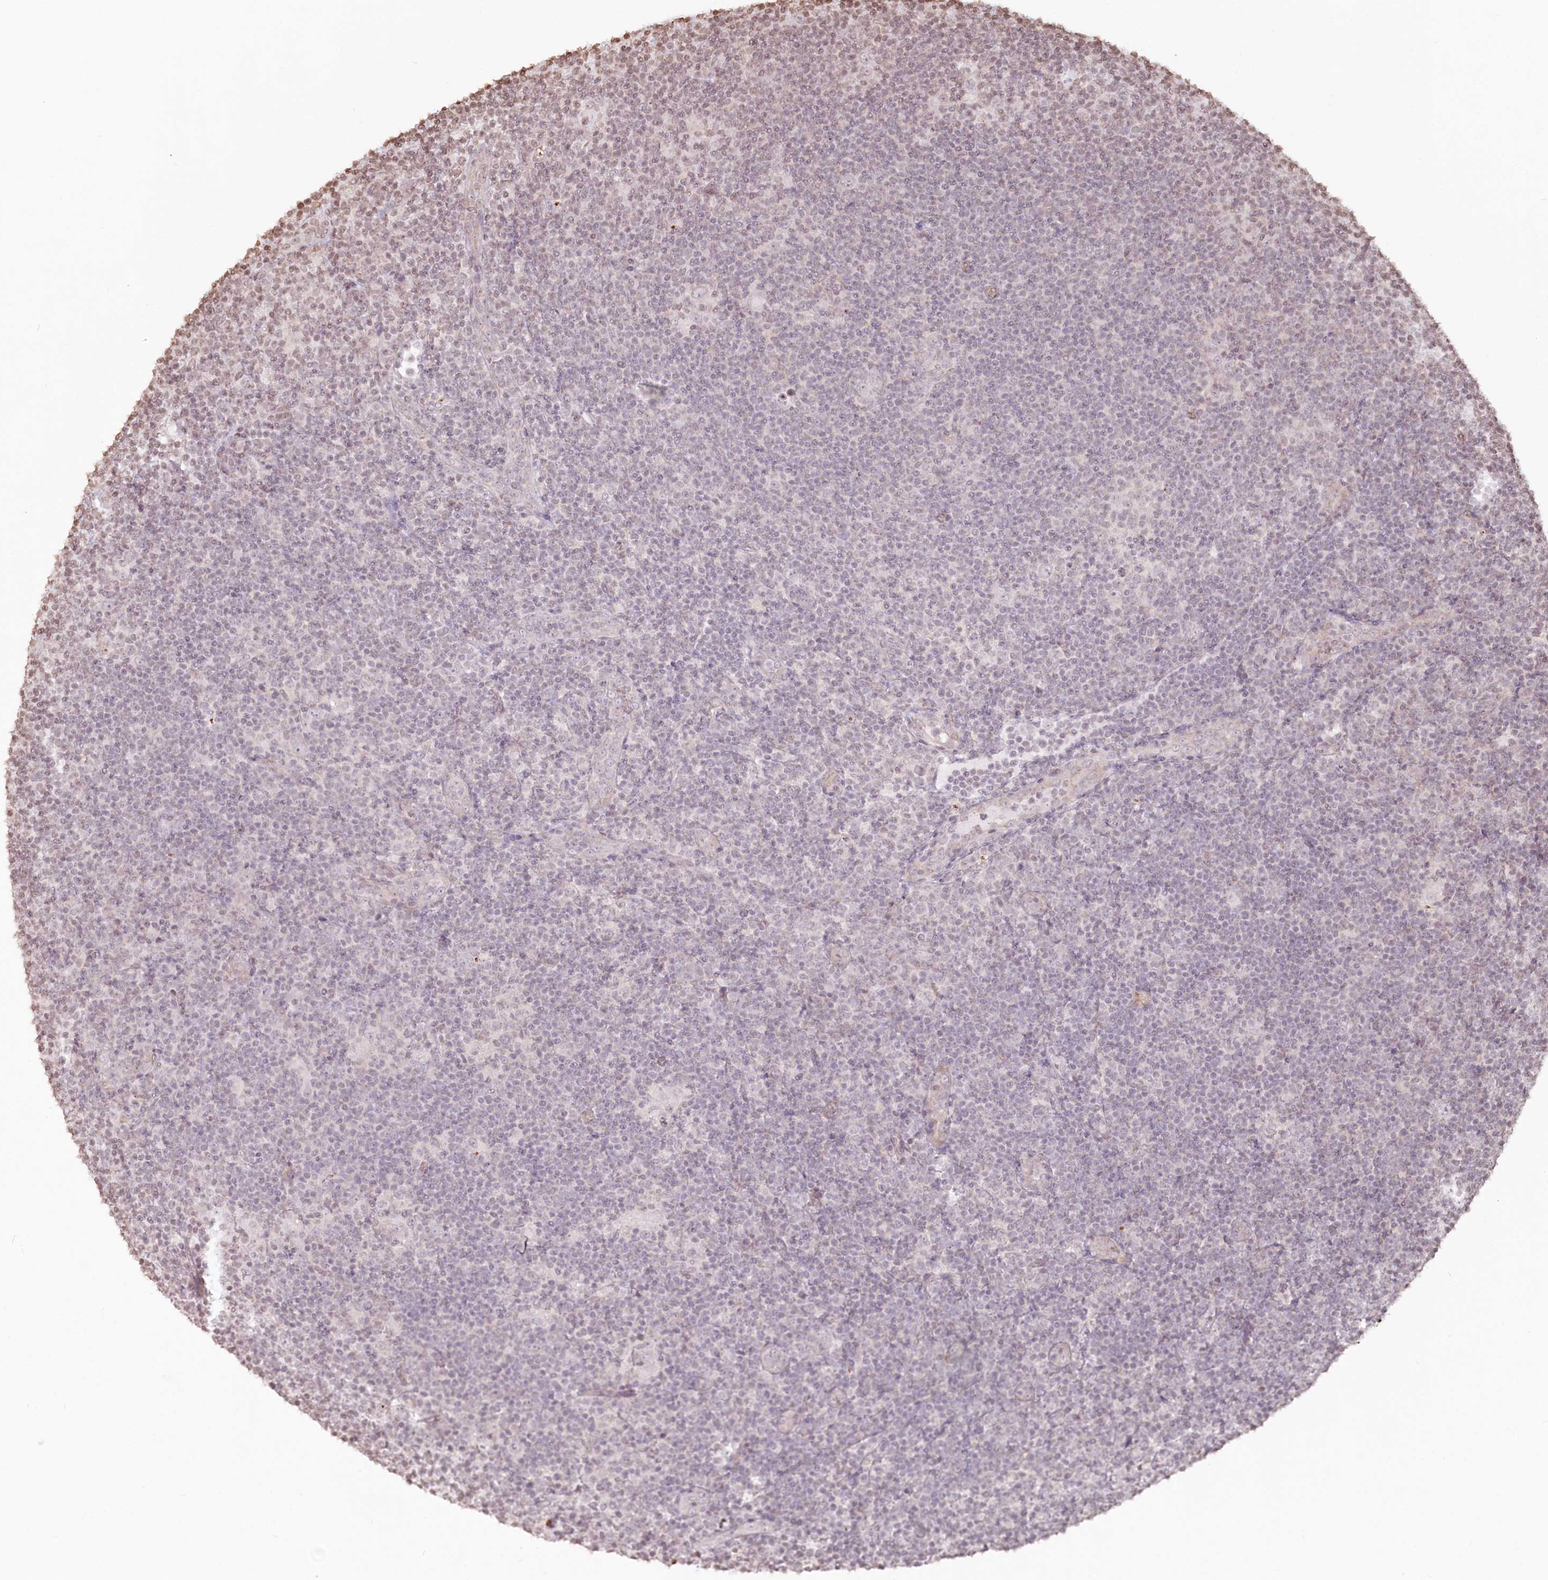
{"staining": {"intensity": "negative", "quantity": "none", "location": "none"}, "tissue": "lymphoma", "cell_type": "Tumor cells", "image_type": "cancer", "snomed": [{"axis": "morphology", "description": "Hodgkin's disease, NOS"}, {"axis": "topography", "description": "Lymph node"}], "caption": "Hodgkin's disease was stained to show a protein in brown. There is no significant positivity in tumor cells. (Stains: DAB (3,3'-diaminobenzidine) immunohistochemistry (IHC) with hematoxylin counter stain, Microscopy: brightfield microscopy at high magnification).", "gene": "FAM13A", "patient": {"sex": "female", "age": 57}}